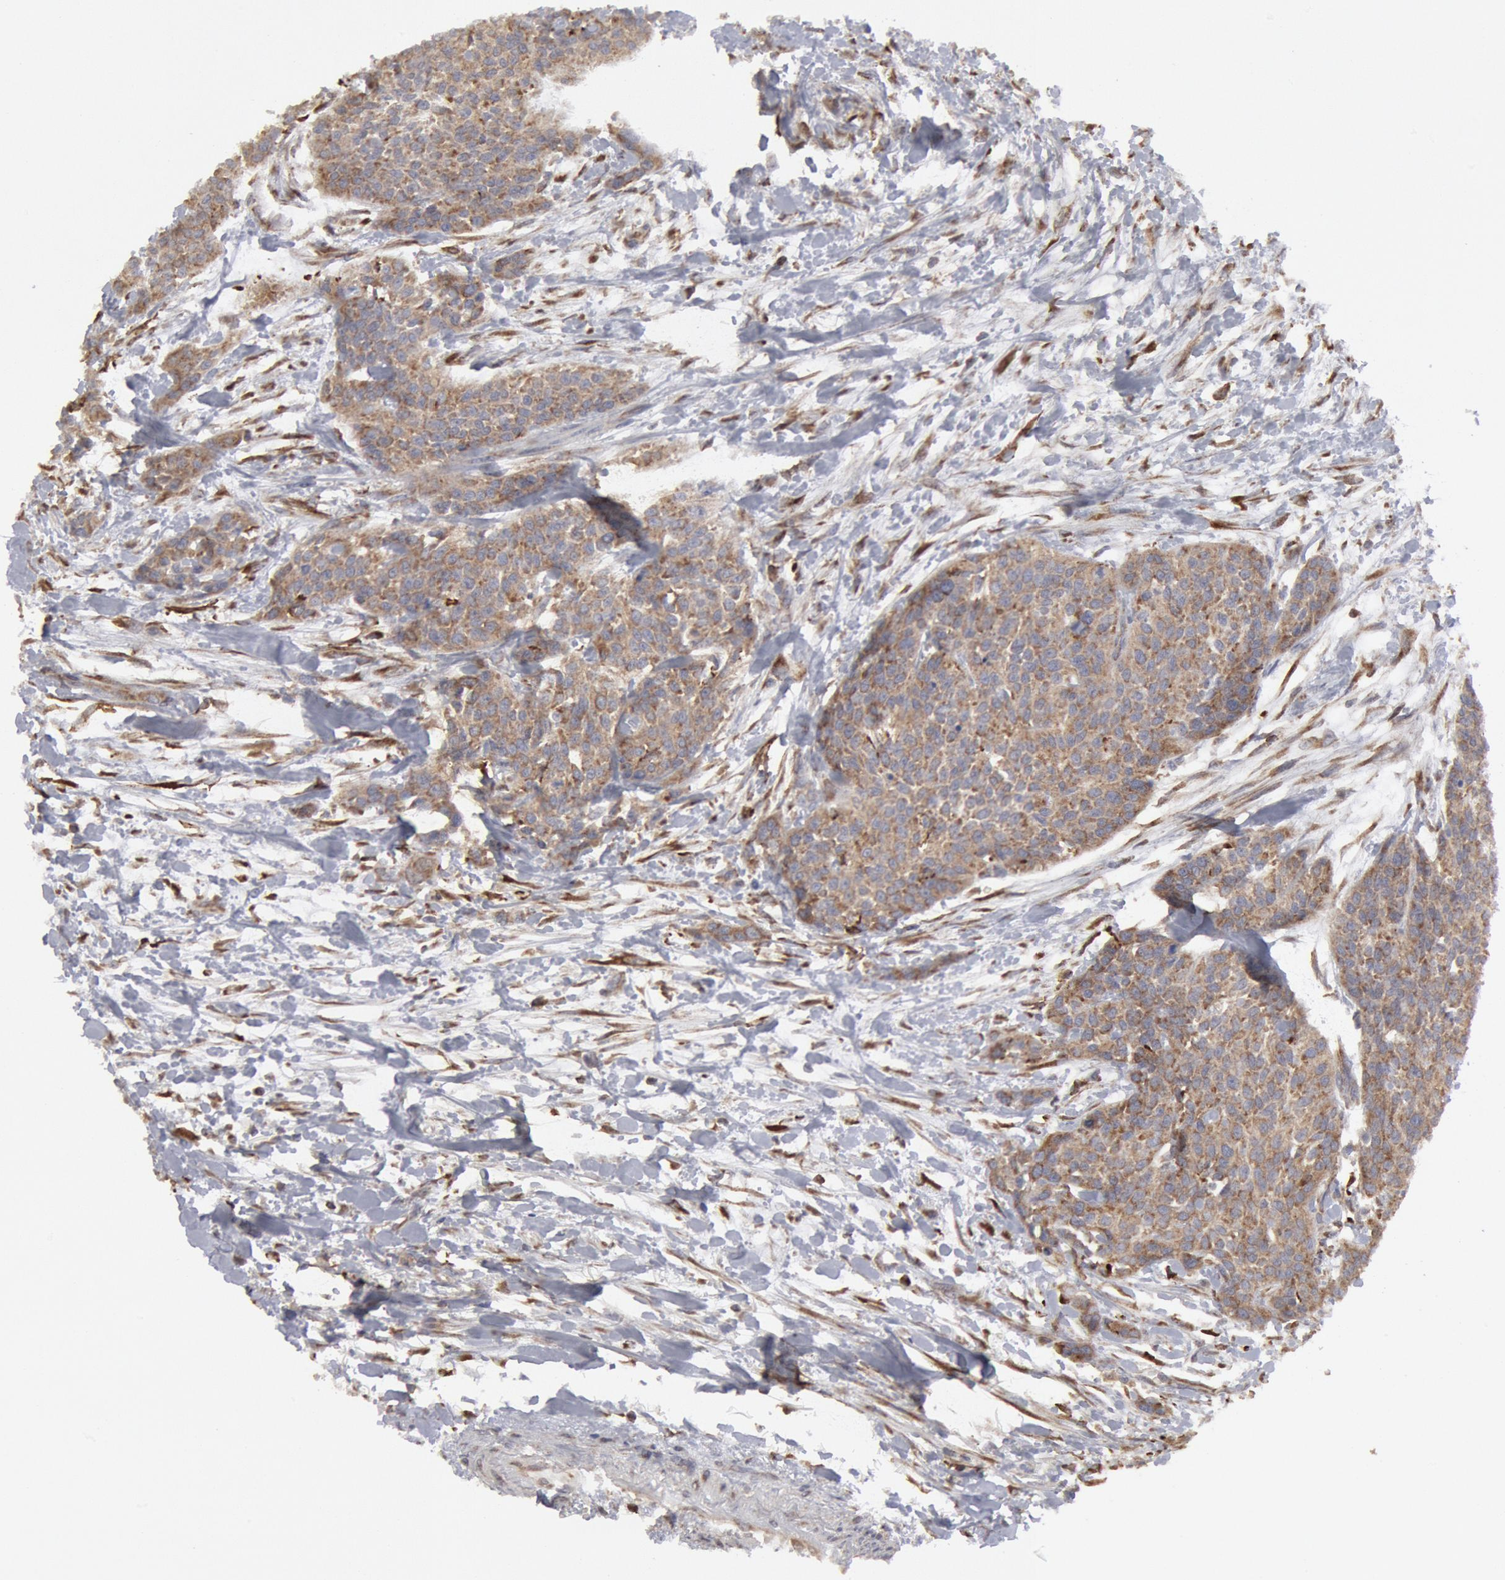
{"staining": {"intensity": "weak", "quantity": ">75%", "location": "cytoplasmic/membranous"}, "tissue": "urothelial cancer", "cell_type": "Tumor cells", "image_type": "cancer", "snomed": [{"axis": "morphology", "description": "Urothelial carcinoma, High grade"}, {"axis": "topography", "description": "Urinary bladder"}], "caption": "IHC (DAB) staining of human high-grade urothelial carcinoma demonstrates weak cytoplasmic/membranous protein expression in approximately >75% of tumor cells.", "gene": "OSBPL8", "patient": {"sex": "male", "age": 56}}